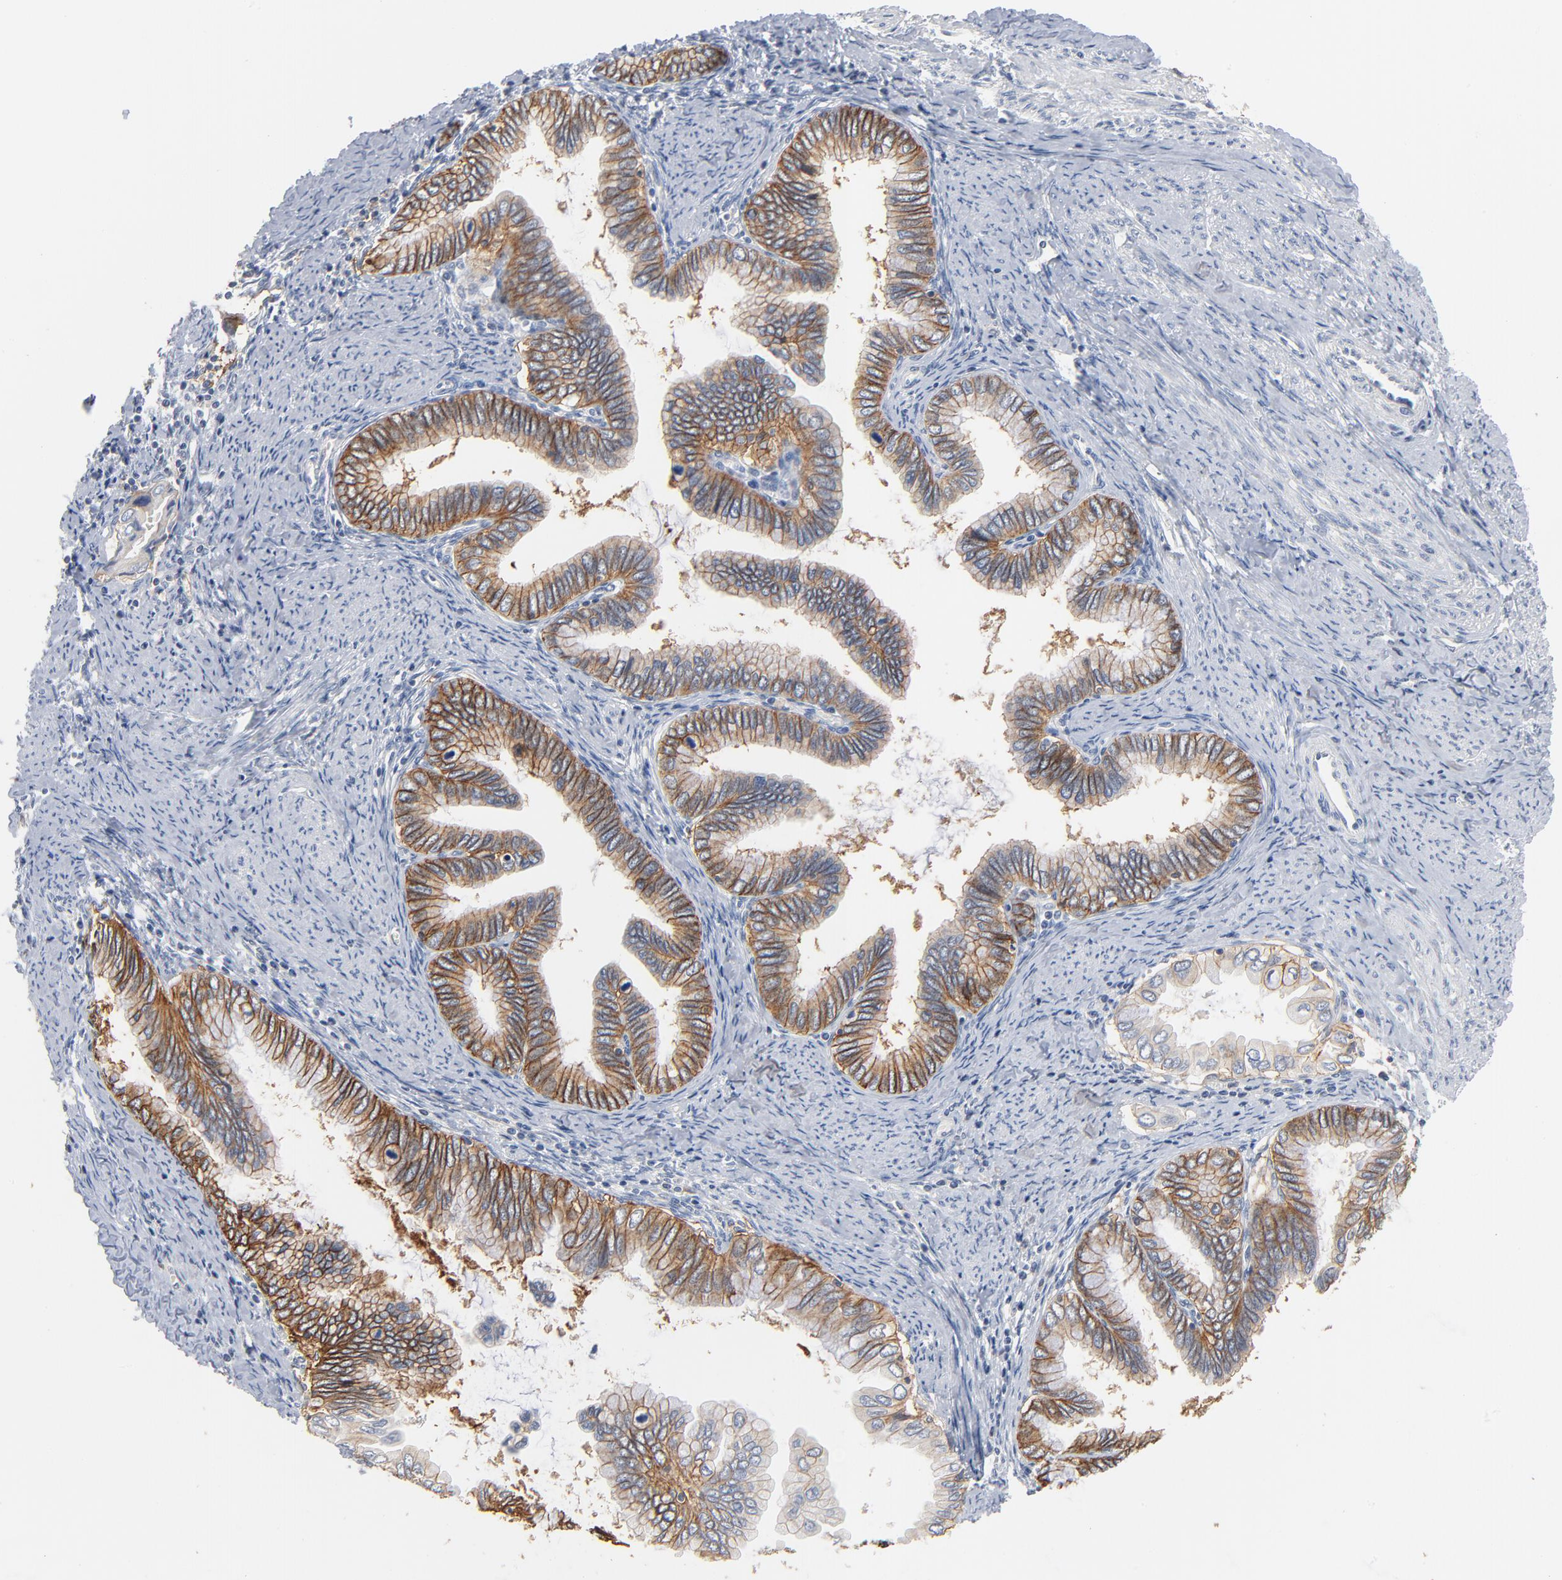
{"staining": {"intensity": "moderate", "quantity": ">75%", "location": "cytoplasmic/membranous"}, "tissue": "cervical cancer", "cell_type": "Tumor cells", "image_type": "cancer", "snomed": [{"axis": "morphology", "description": "Adenocarcinoma, NOS"}, {"axis": "topography", "description": "Cervix"}], "caption": "Human adenocarcinoma (cervical) stained with a brown dye shows moderate cytoplasmic/membranous positive positivity in about >75% of tumor cells.", "gene": "EPCAM", "patient": {"sex": "female", "age": 49}}